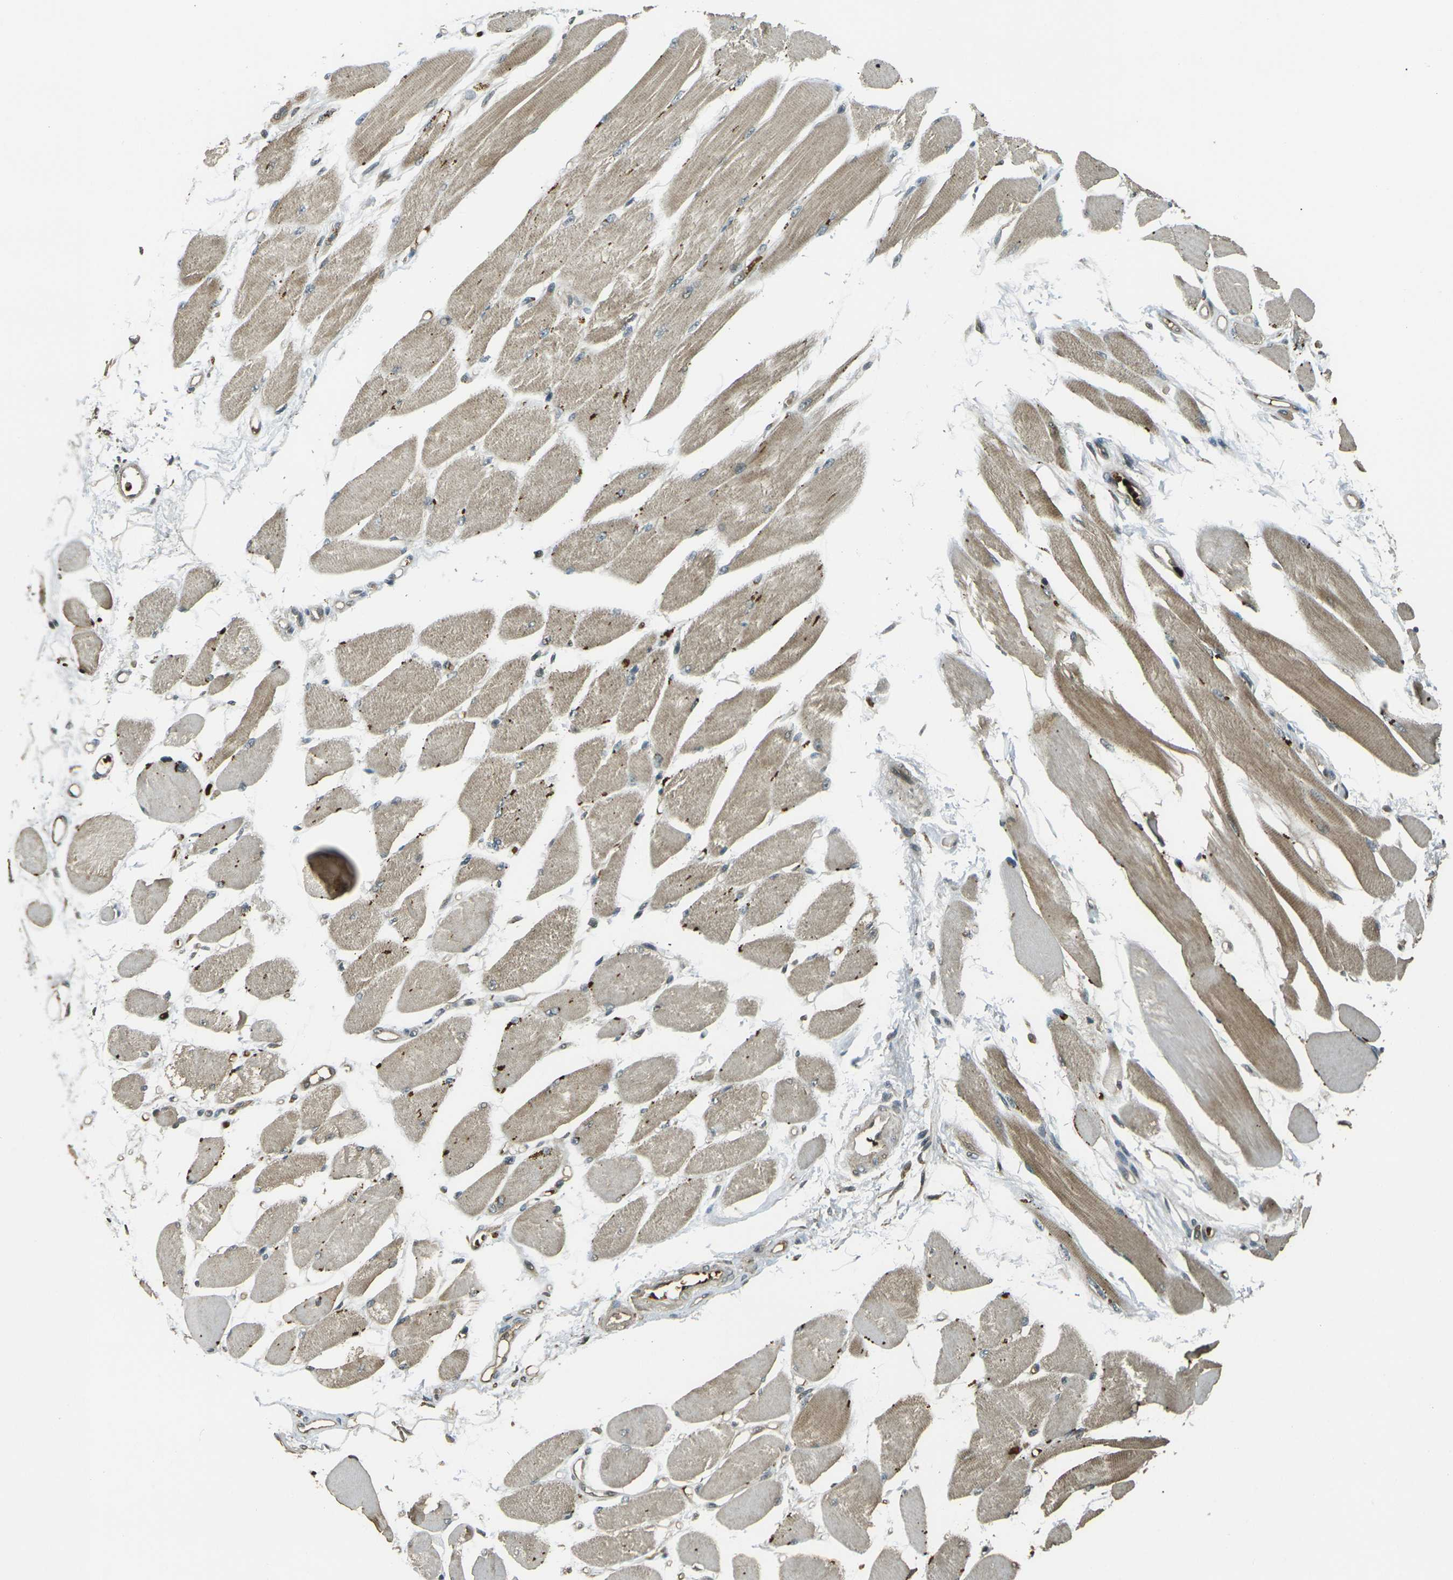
{"staining": {"intensity": "weak", "quantity": ">75%", "location": "cytoplasmic/membranous"}, "tissue": "skeletal muscle", "cell_type": "Myocytes", "image_type": "normal", "snomed": [{"axis": "morphology", "description": "Normal tissue, NOS"}, {"axis": "topography", "description": "Skeletal muscle"}, {"axis": "topography", "description": "Peripheral nerve tissue"}], "caption": "High-magnification brightfield microscopy of benign skeletal muscle stained with DAB (3,3'-diaminobenzidine) (brown) and counterstained with hematoxylin (blue). myocytes exhibit weak cytoplasmic/membranous expression is appreciated in about>75% of cells.", "gene": "TOR1A", "patient": {"sex": "female", "age": 84}}